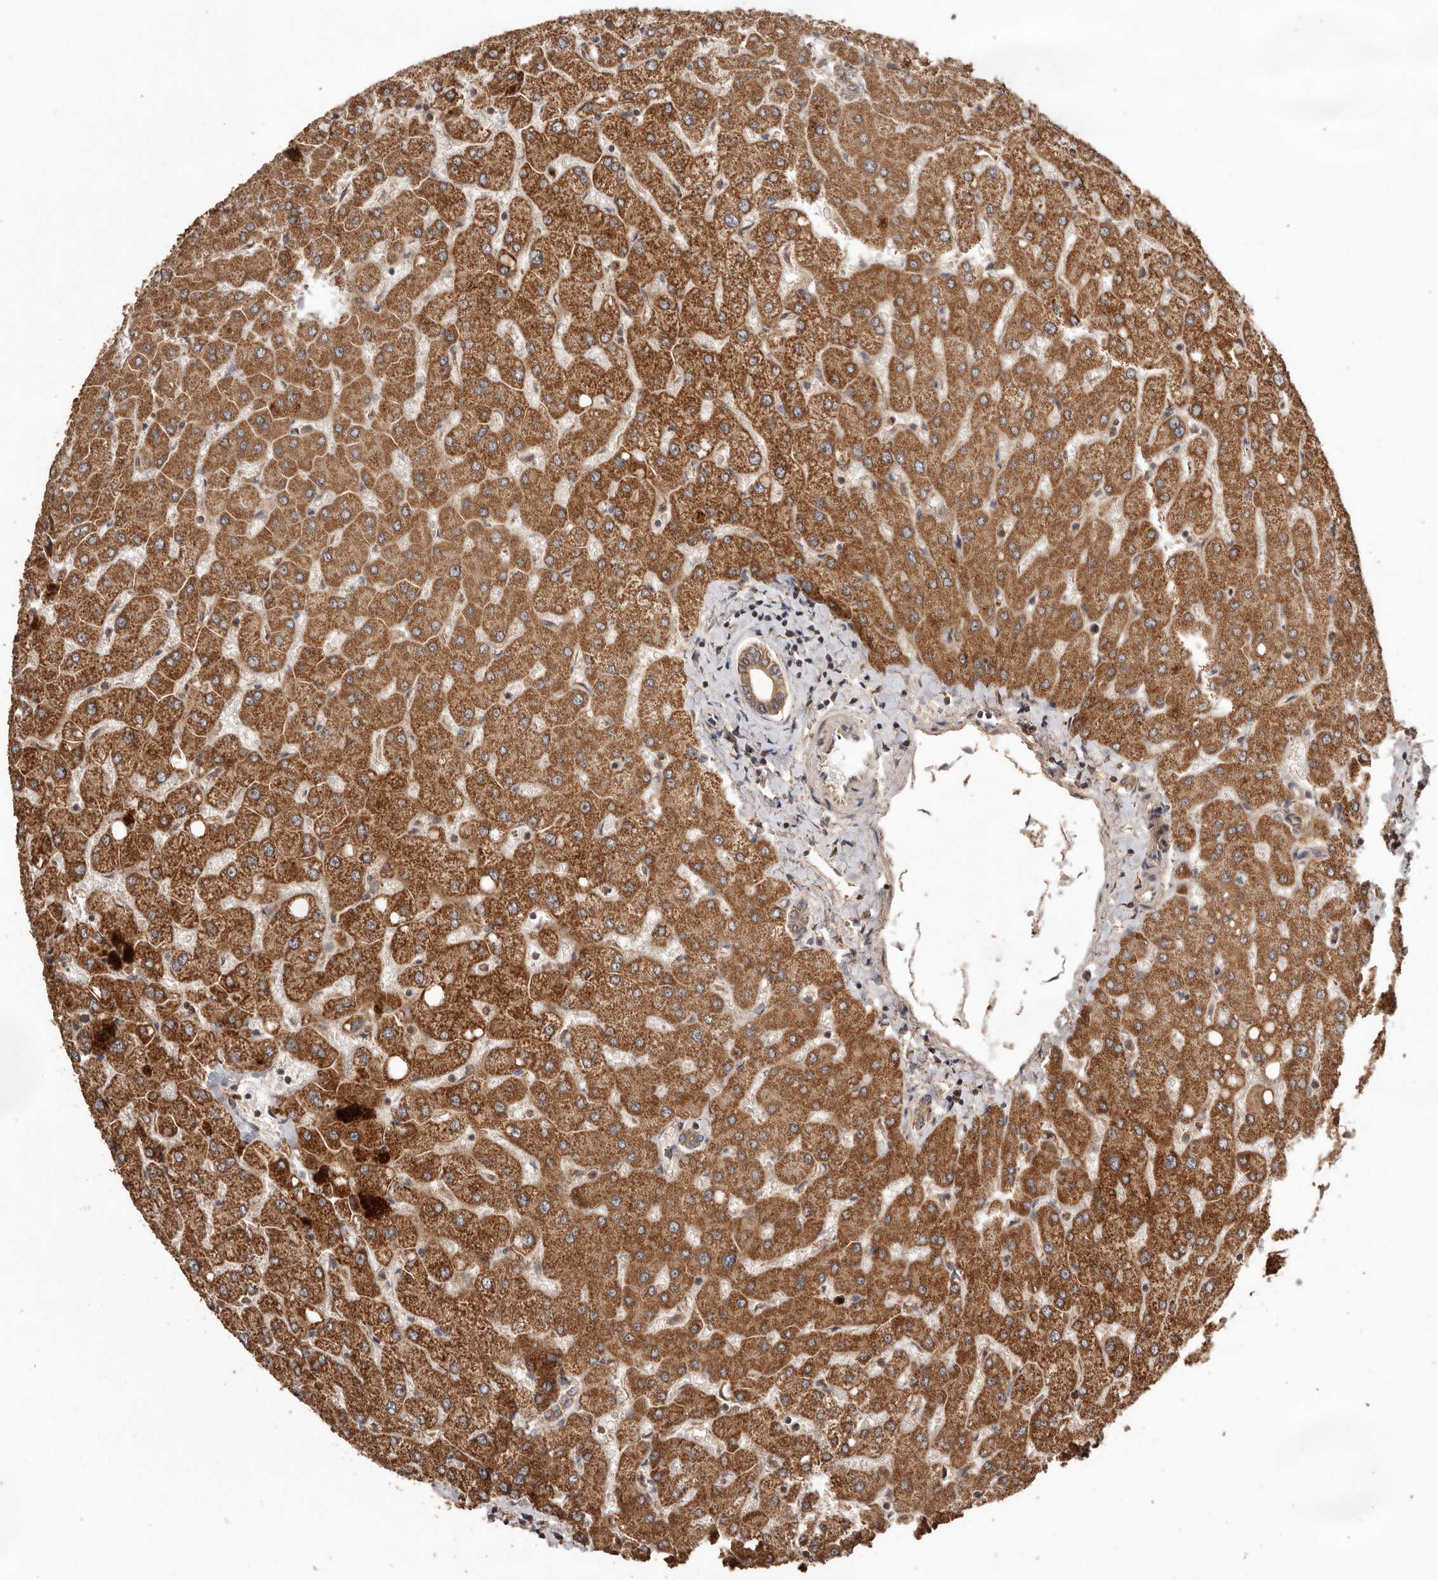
{"staining": {"intensity": "moderate", "quantity": ">75%", "location": "cytoplasmic/membranous"}, "tissue": "liver", "cell_type": "Cholangiocytes", "image_type": "normal", "snomed": [{"axis": "morphology", "description": "Normal tissue, NOS"}, {"axis": "topography", "description": "Liver"}], "caption": "A brown stain highlights moderate cytoplasmic/membranous expression of a protein in cholangiocytes of normal human liver. (DAB (3,3'-diaminobenzidine) = brown stain, brightfield microscopy at high magnification).", "gene": "RWDD1", "patient": {"sex": "female", "age": 54}}